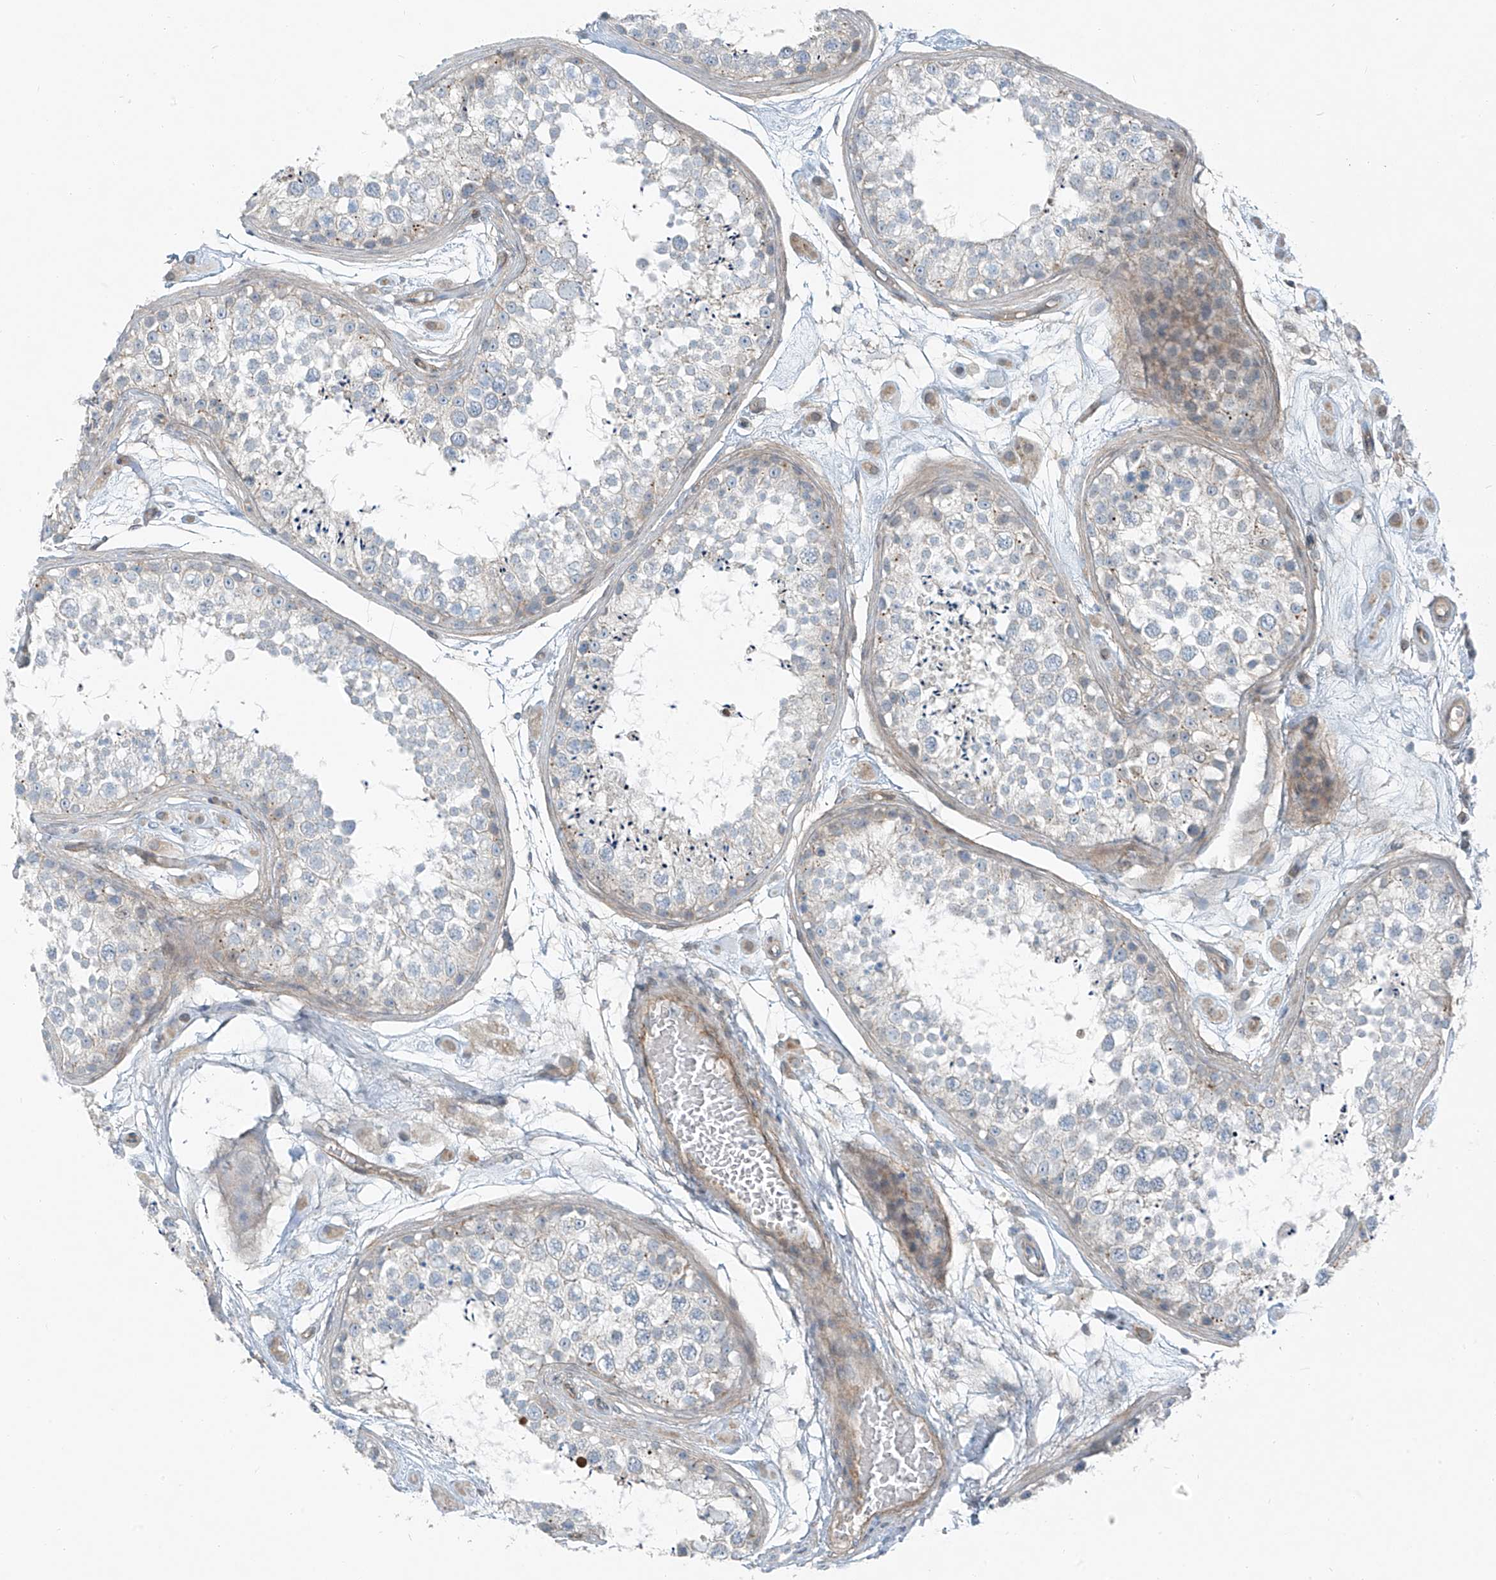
{"staining": {"intensity": "negative", "quantity": "none", "location": "none"}, "tissue": "testis", "cell_type": "Cells in seminiferous ducts", "image_type": "normal", "snomed": [{"axis": "morphology", "description": "Normal tissue, NOS"}, {"axis": "topography", "description": "Testis"}], "caption": "High power microscopy photomicrograph of an immunohistochemistry (IHC) photomicrograph of normal testis, revealing no significant positivity in cells in seminiferous ducts.", "gene": "TNS2", "patient": {"sex": "male", "age": 25}}